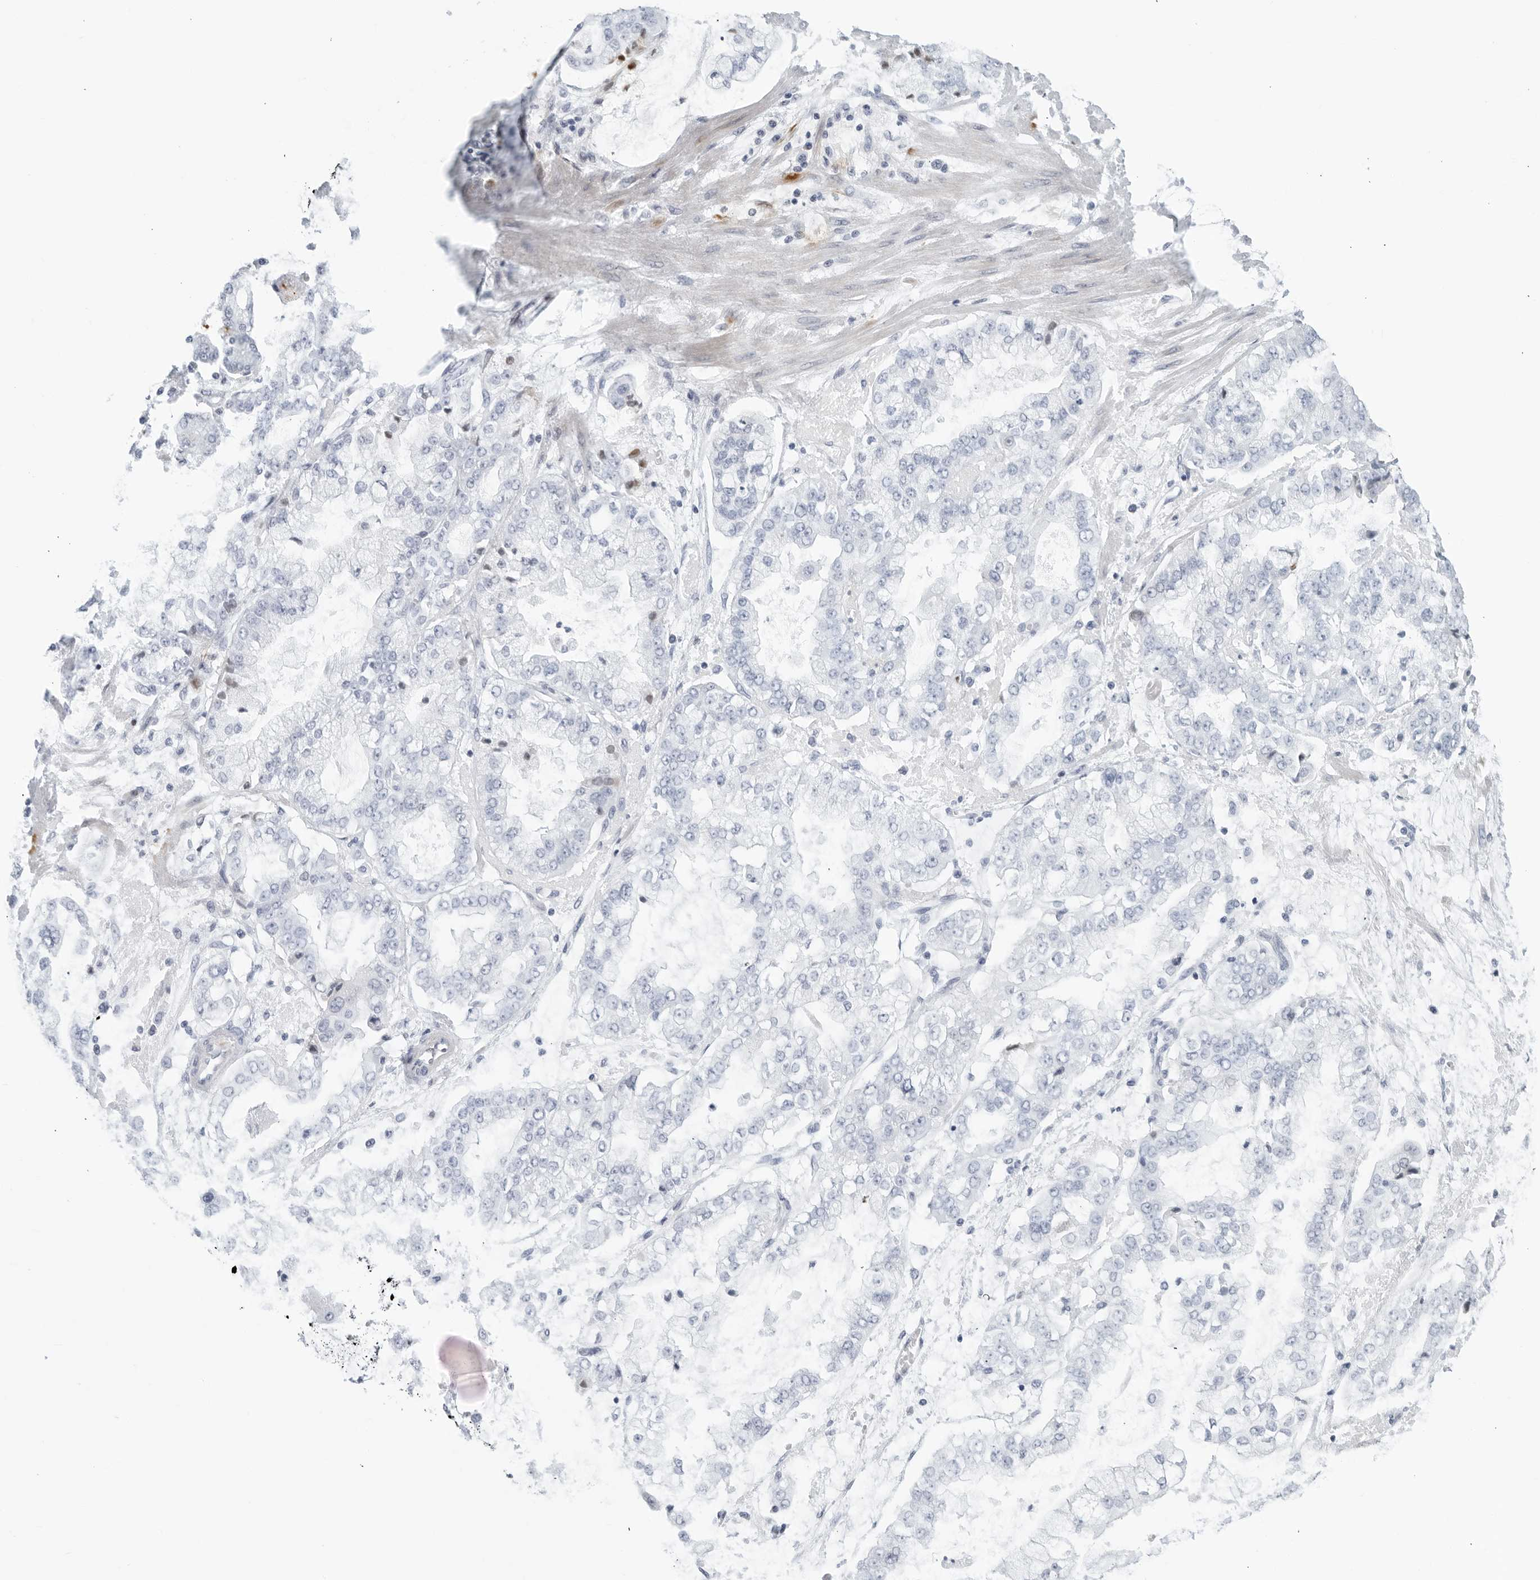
{"staining": {"intensity": "negative", "quantity": "none", "location": "none"}, "tissue": "stomach cancer", "cell_type": "Tumor cells", "image_type": "cancer", "snomed": [{"axis": "morphology", "description": "Adenocarcinoma, NOS"}, {"axis": "topography", "description": "Stomach"}], "caption": "There is no significant expression in tumor cells of stomach adenocarcinoma. The staining was performed using DAB (3,3'-diaminobenzidine) to visualize the protein expression in brown, while the nuclei were stained in blue with hematoxylin (Magnification: 20x).", "gene": "FGG", "patient": {"sex": "male", "age": 76}}